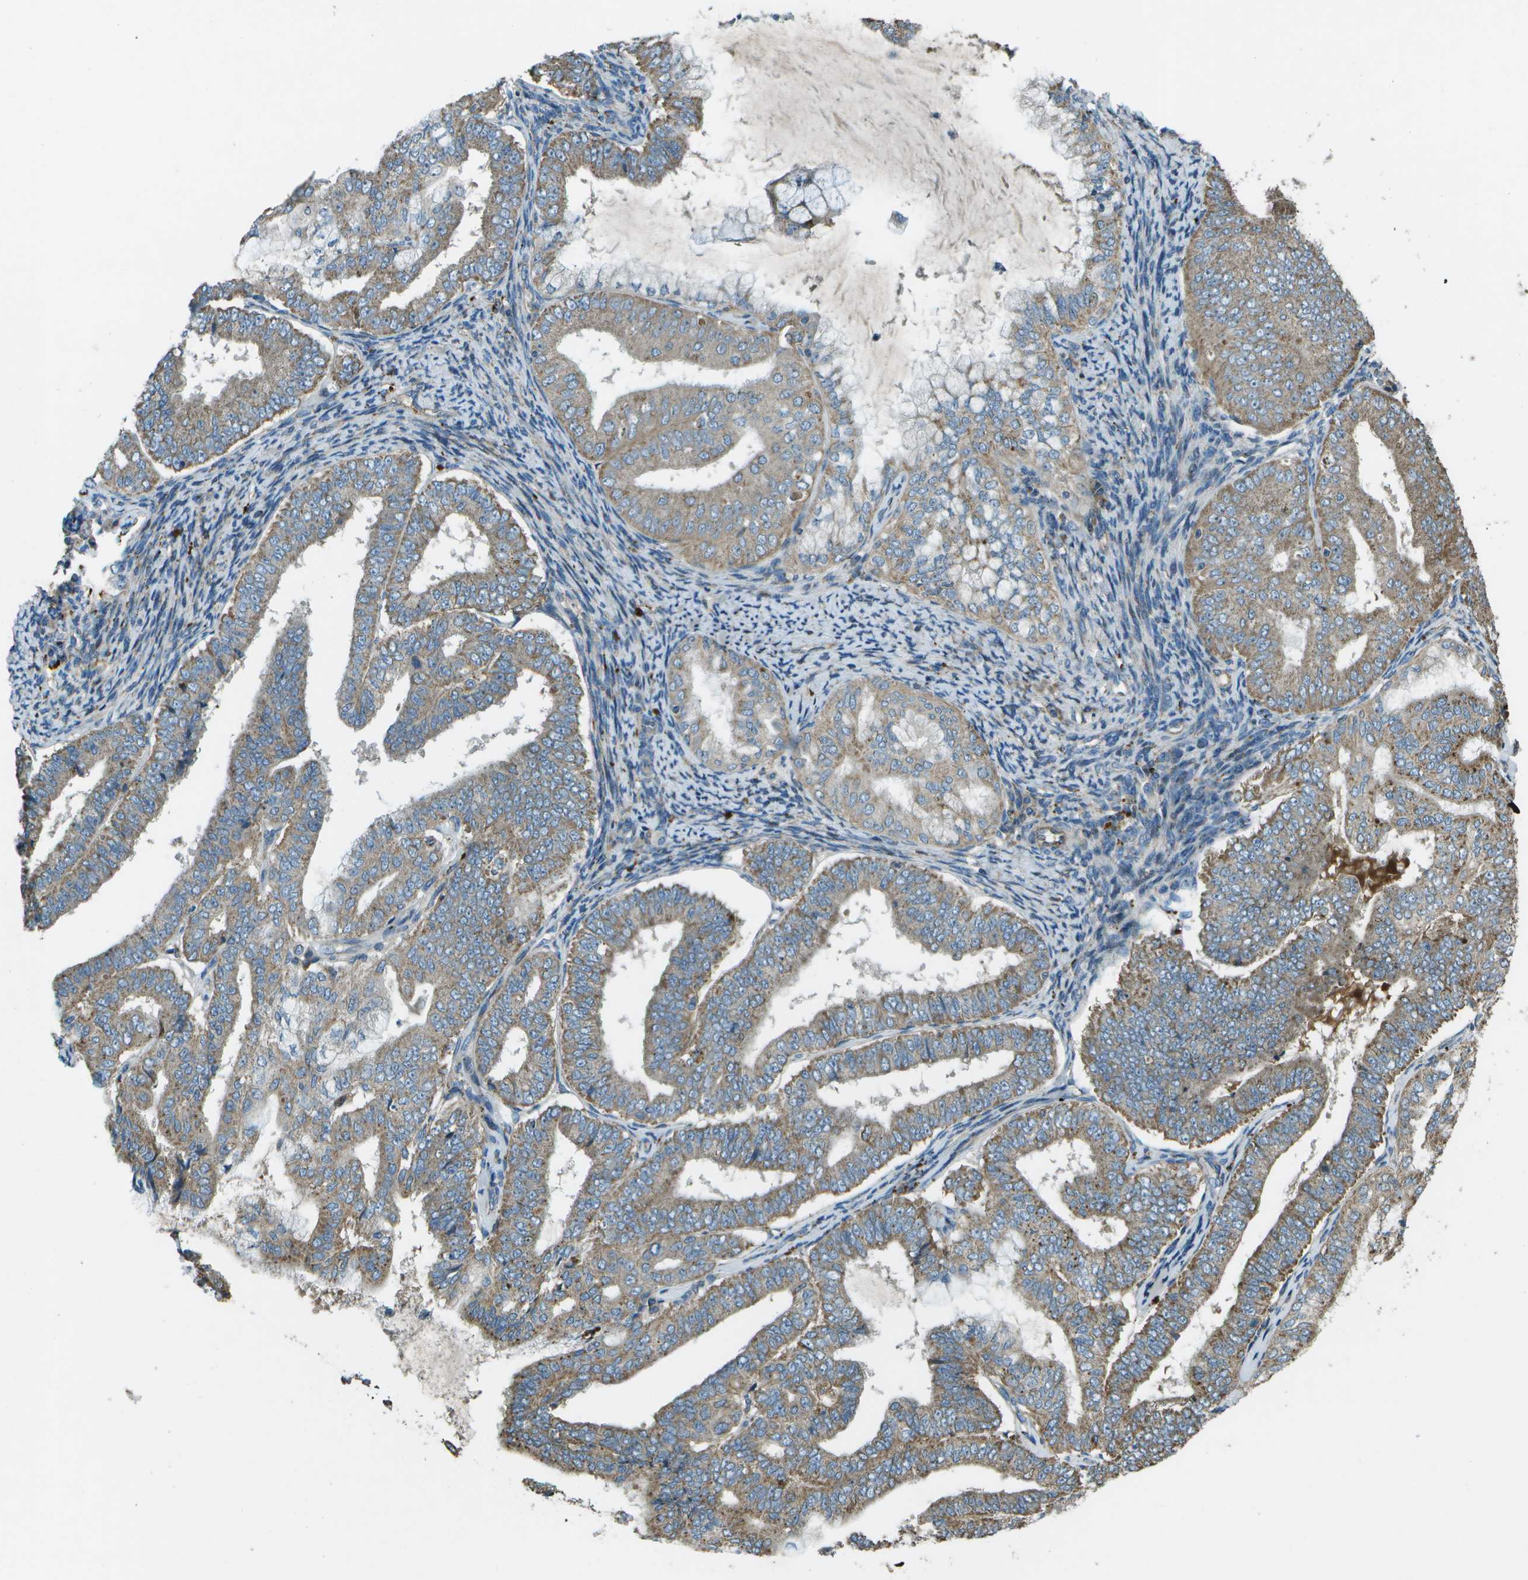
{"staining": {"intensity": "moderate", "quantity": "25%-75%", "location": "cytoplasmic/membranous"}, "tissue": "endometrial cancer", "cell_type": "Tumor cells", "image_type": "cancer", "snomed": [{"axis": "morphology", "description": "Adenocarcinoma, NOS"}, {"axis": "topography", "description": "Endometrium"}], "caption": "Brown immunohistochemical staining in endometrial cancer demonstrates moderate cytoplasmic/membranous staining in approximately 25%-75% of tumor cells.", "gene": "PXYLP1", "patient": {"sex": "female", "age": 63}}